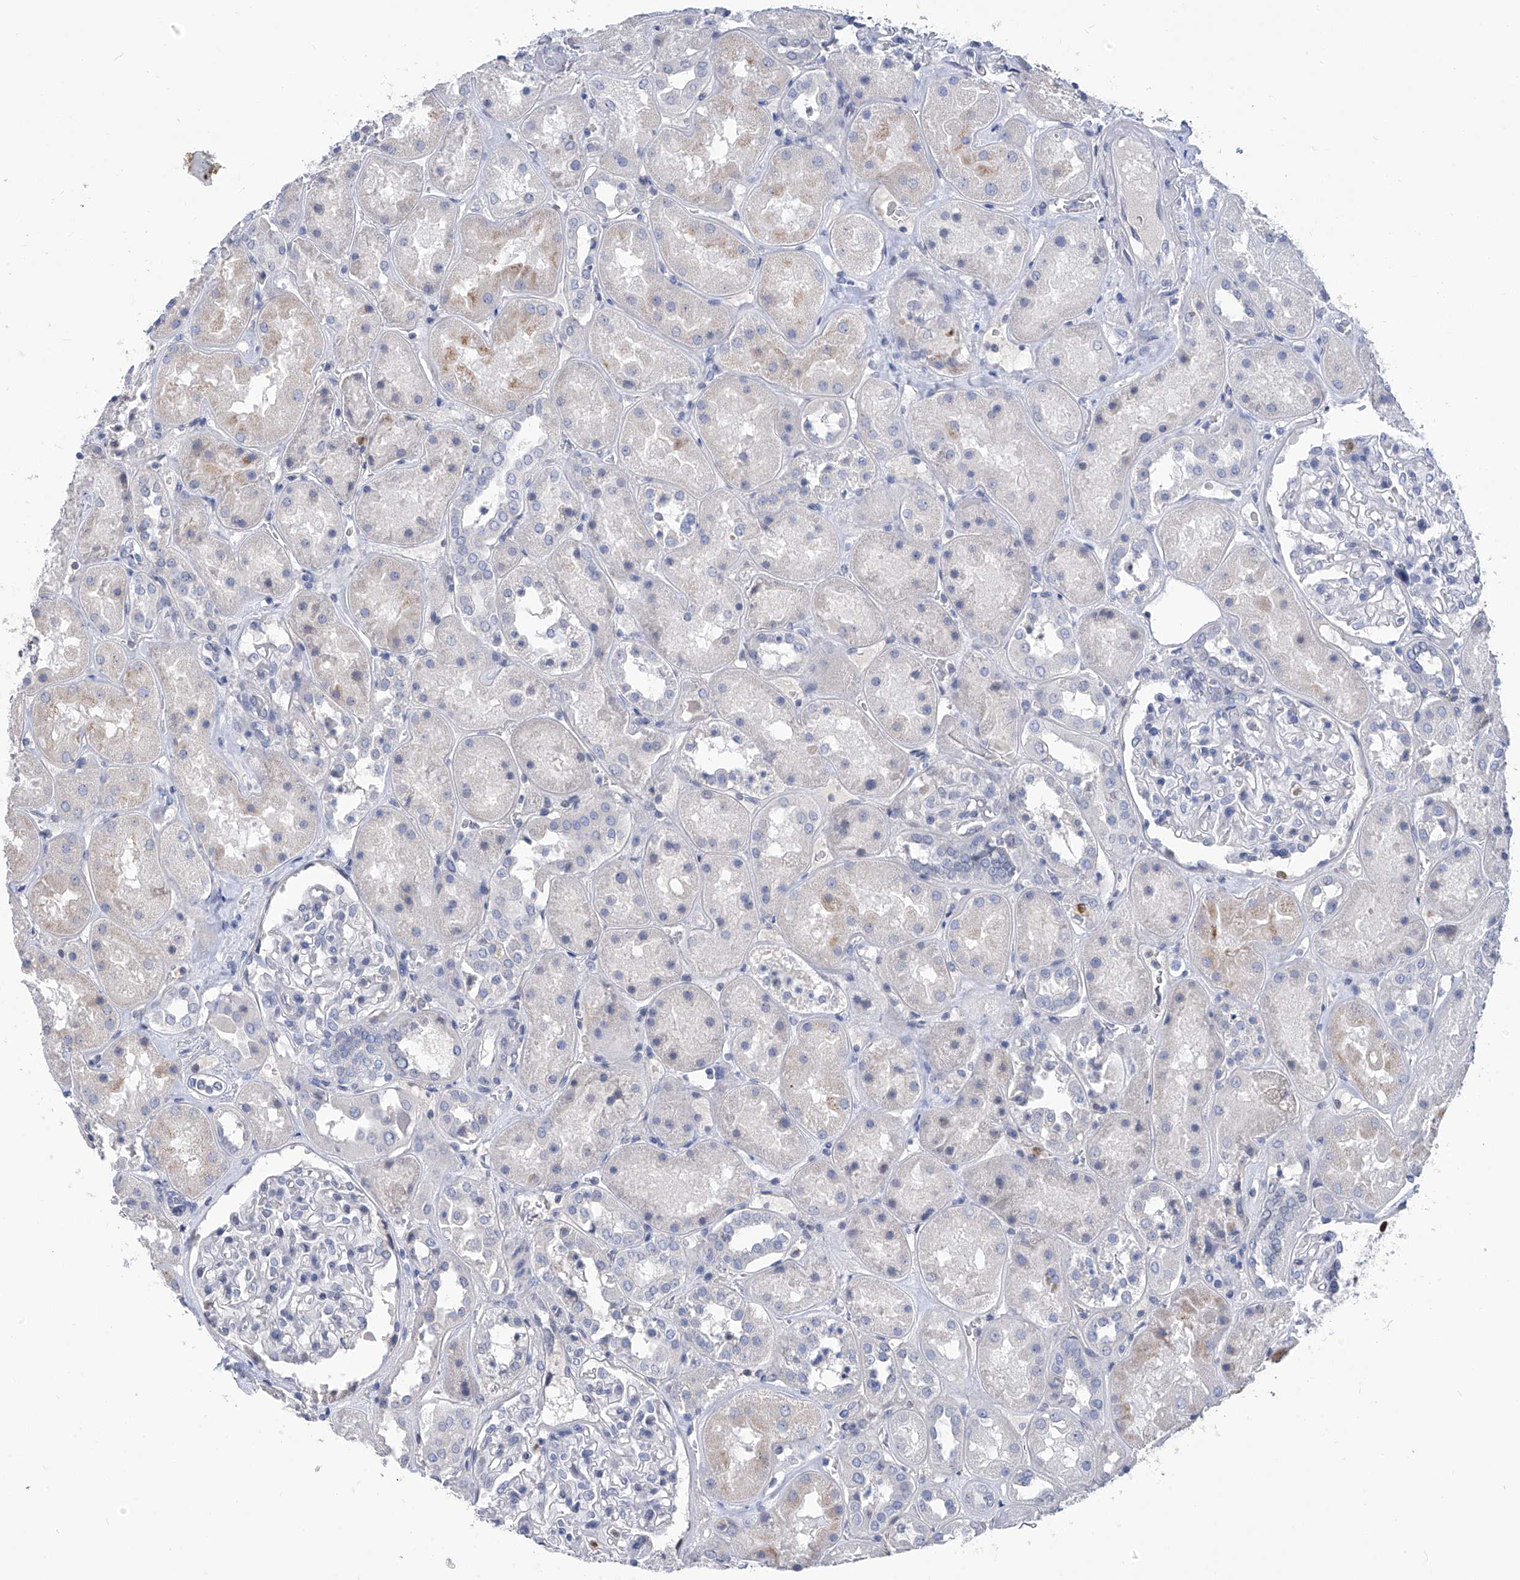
{"staining": {"intensity": "negative", "quantity": "none", "location": "none"}, "tissue": "kidney", "cell_type": "Cells in glomeruli", "image_type": "normal", "snomed": [{"axis": "morphology", "description": "Normal tissue, NOS"}, {"axis": "topography", "description": "Kidney"}], "caption": "Immunohistochemistry (IHC) of benign kidney shows no positivity in cells in glomeruli.", "gene": "PHF20", "patient": {"sex": "male", "age": 70}}